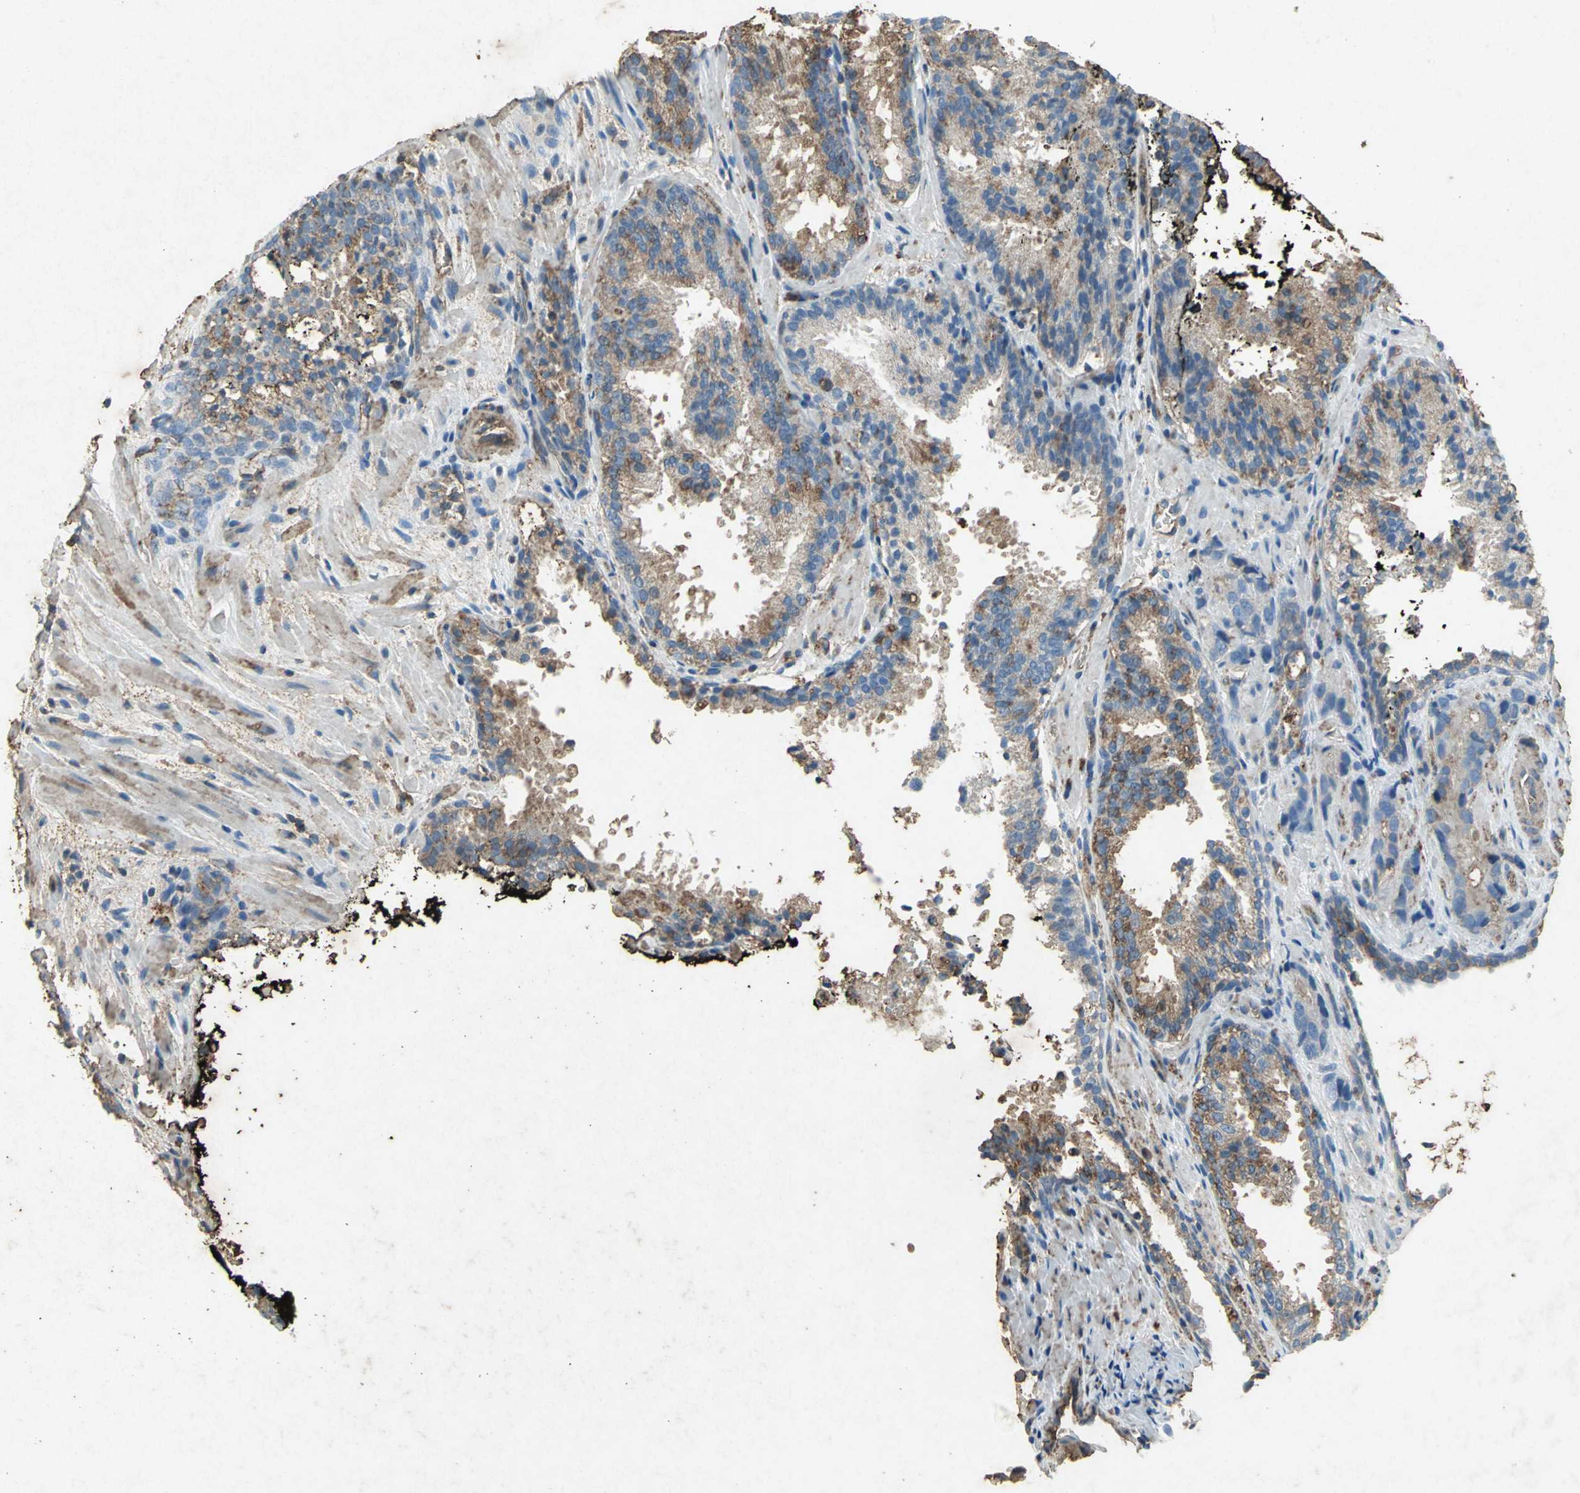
{"staining": {"intensity": "moderate", "quantity": "25%-75%", "location": "cytoplasmic/membranous"}, "tissue": "prostate cancer", "cell_type": "Tumor cells", "image_type": "cancer", "snomed": [{"axis": "morphology", "description": "Adenocarcinoma, High grade"}, {"axis": "topography", "description": "Prostate"}], "caption": "Brown immunohistochemical staining in prostate high-grade adenocarcinoma demonstrates moderate cytoplasmic/membranous expression in about 25%-75% of tumor cells.", "gene": "CCR6", "patient": {"sex": "male", "age": 58}}